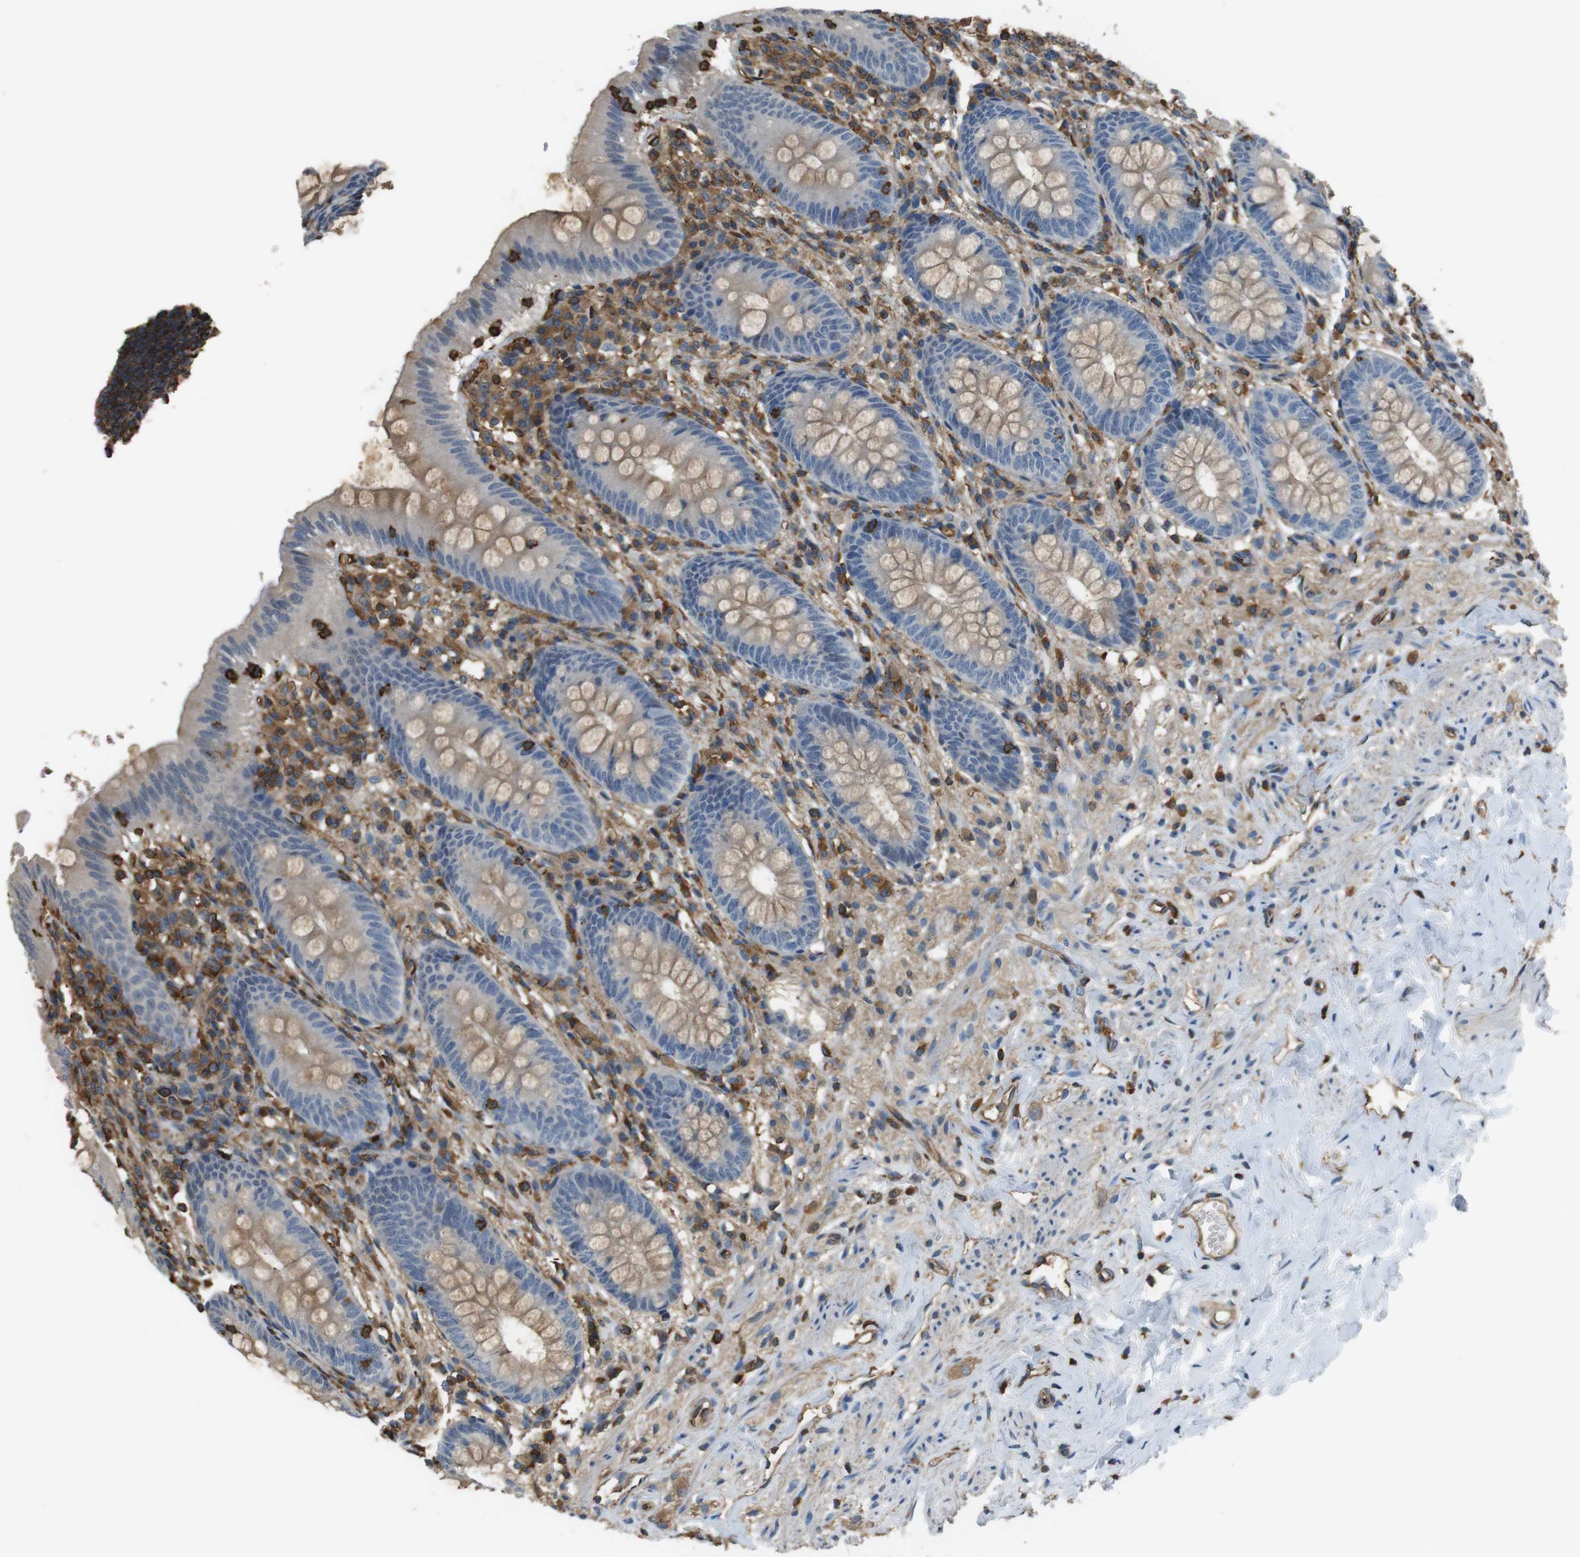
{"staining": {"intensity": "weak", "quantity": "25%-75%", "location": "cytoplasmic/membranous"}, "tissue": "appendix", "cell_type": "Glandular cells", "image_type": "normal", "snomed": [{"axis": "morphology", "description": "Normal tissue, NOS"}, {"axis": "topography", "description": "Appendix"}], "caption": "DAB immunohistochemical staining of benign appendix reveals weak cytoplasmic/membranous protein positivity in about 25%-75% of glandular cells.", "gene": "FCAR", "patient": {"sex": "male", "age": 56}}